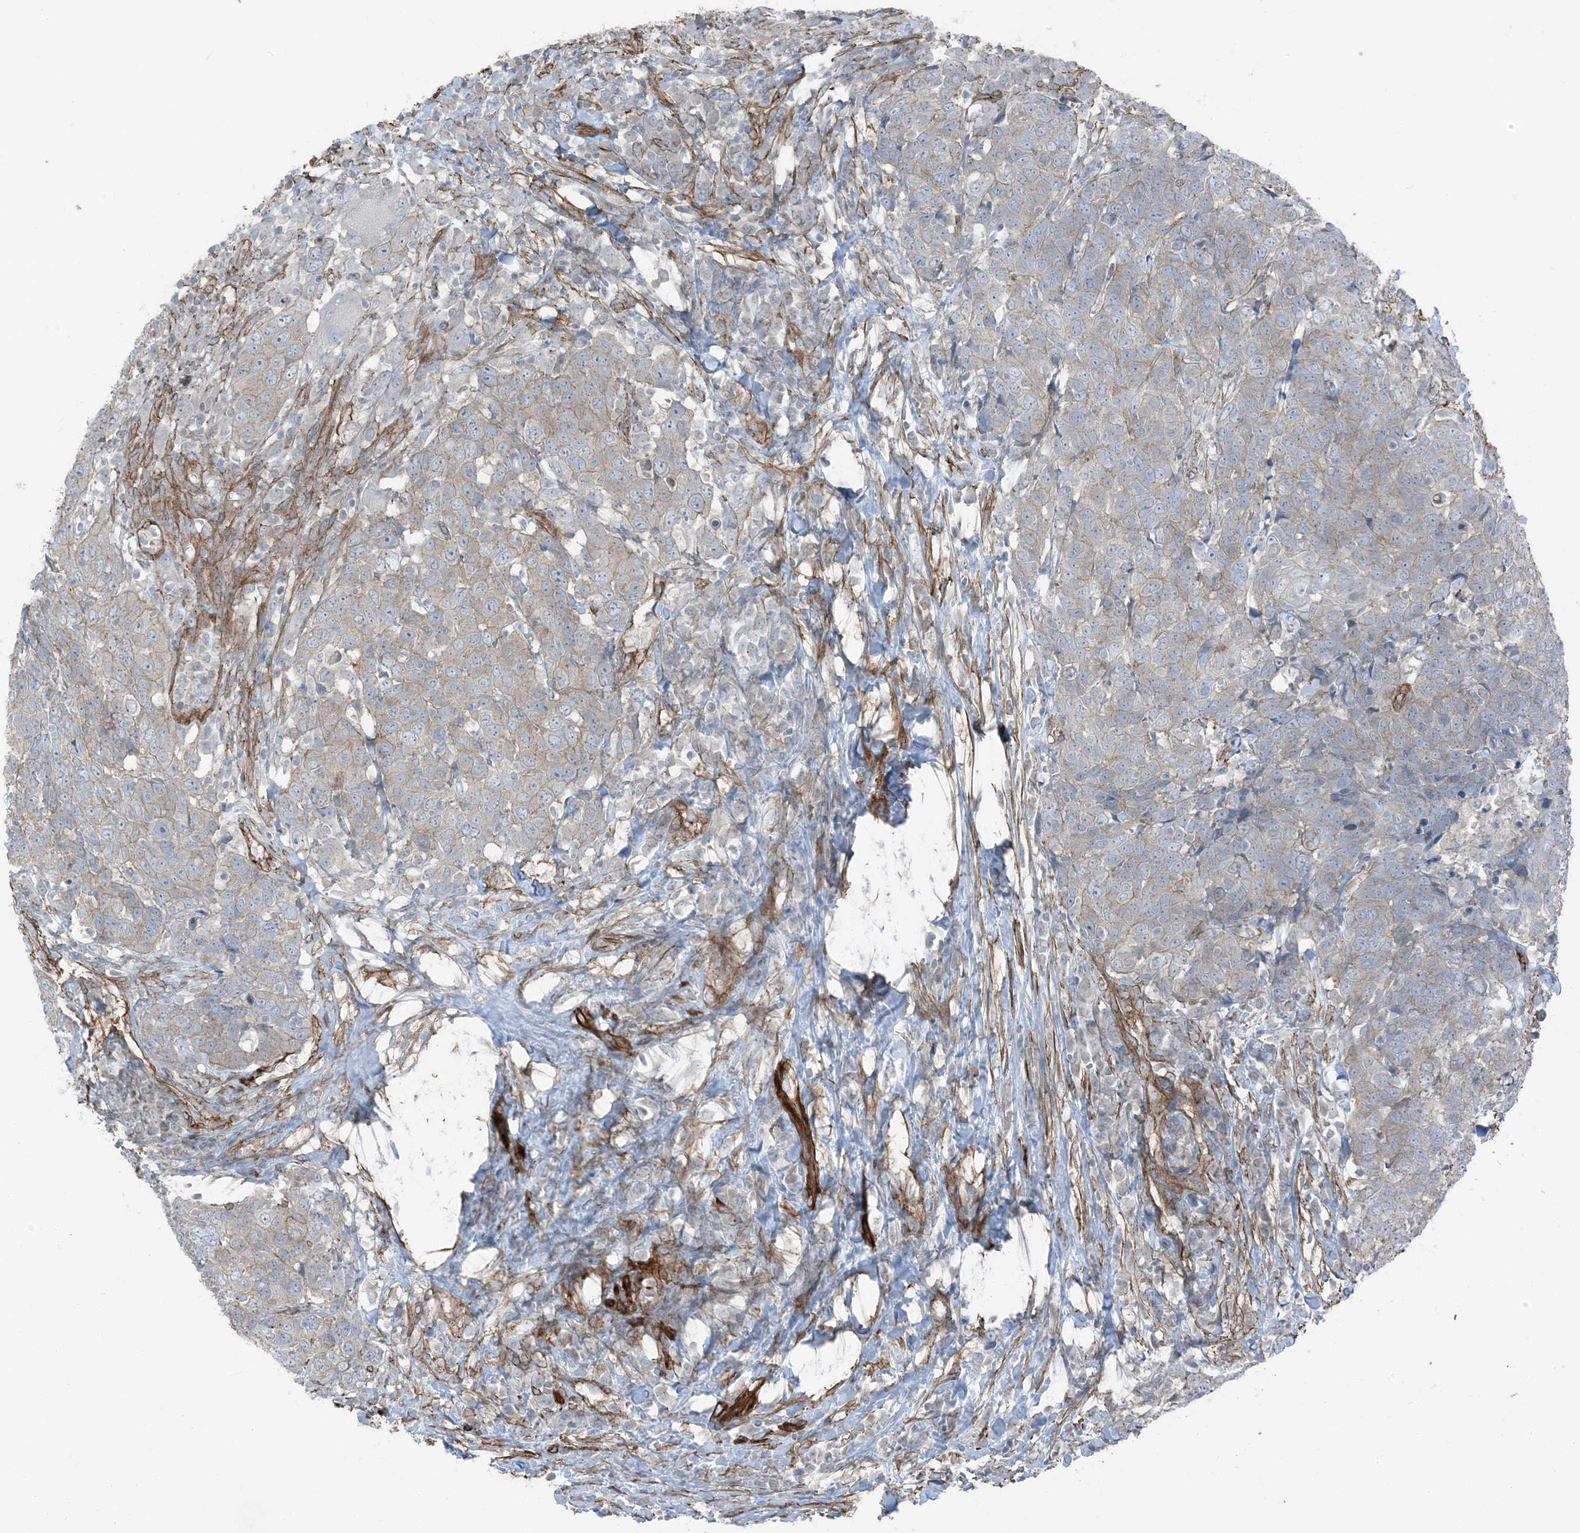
{"staining": {"intensity": "weak", "quantity": "25%-75%", "location": "cytoplasmic/membranous"}, "tissue": "head and neck cancer", "cell_type": "Tumor cells", "image_type": "cancer", "snomed": [{"axis": "morphology", "description": "Squamous cell carcinoma, NOS"}, {"axis": "topography", "description": "Head-Neck"}], "caption": "Head and neck cancer was stained to show a protein in brown. There is low levels of weak cytoplasmic/membranous expression in approximately 25%-75% of tumor cells.", "gene": "ZFP90", "patient": {"sex": "male", "age": 66}}